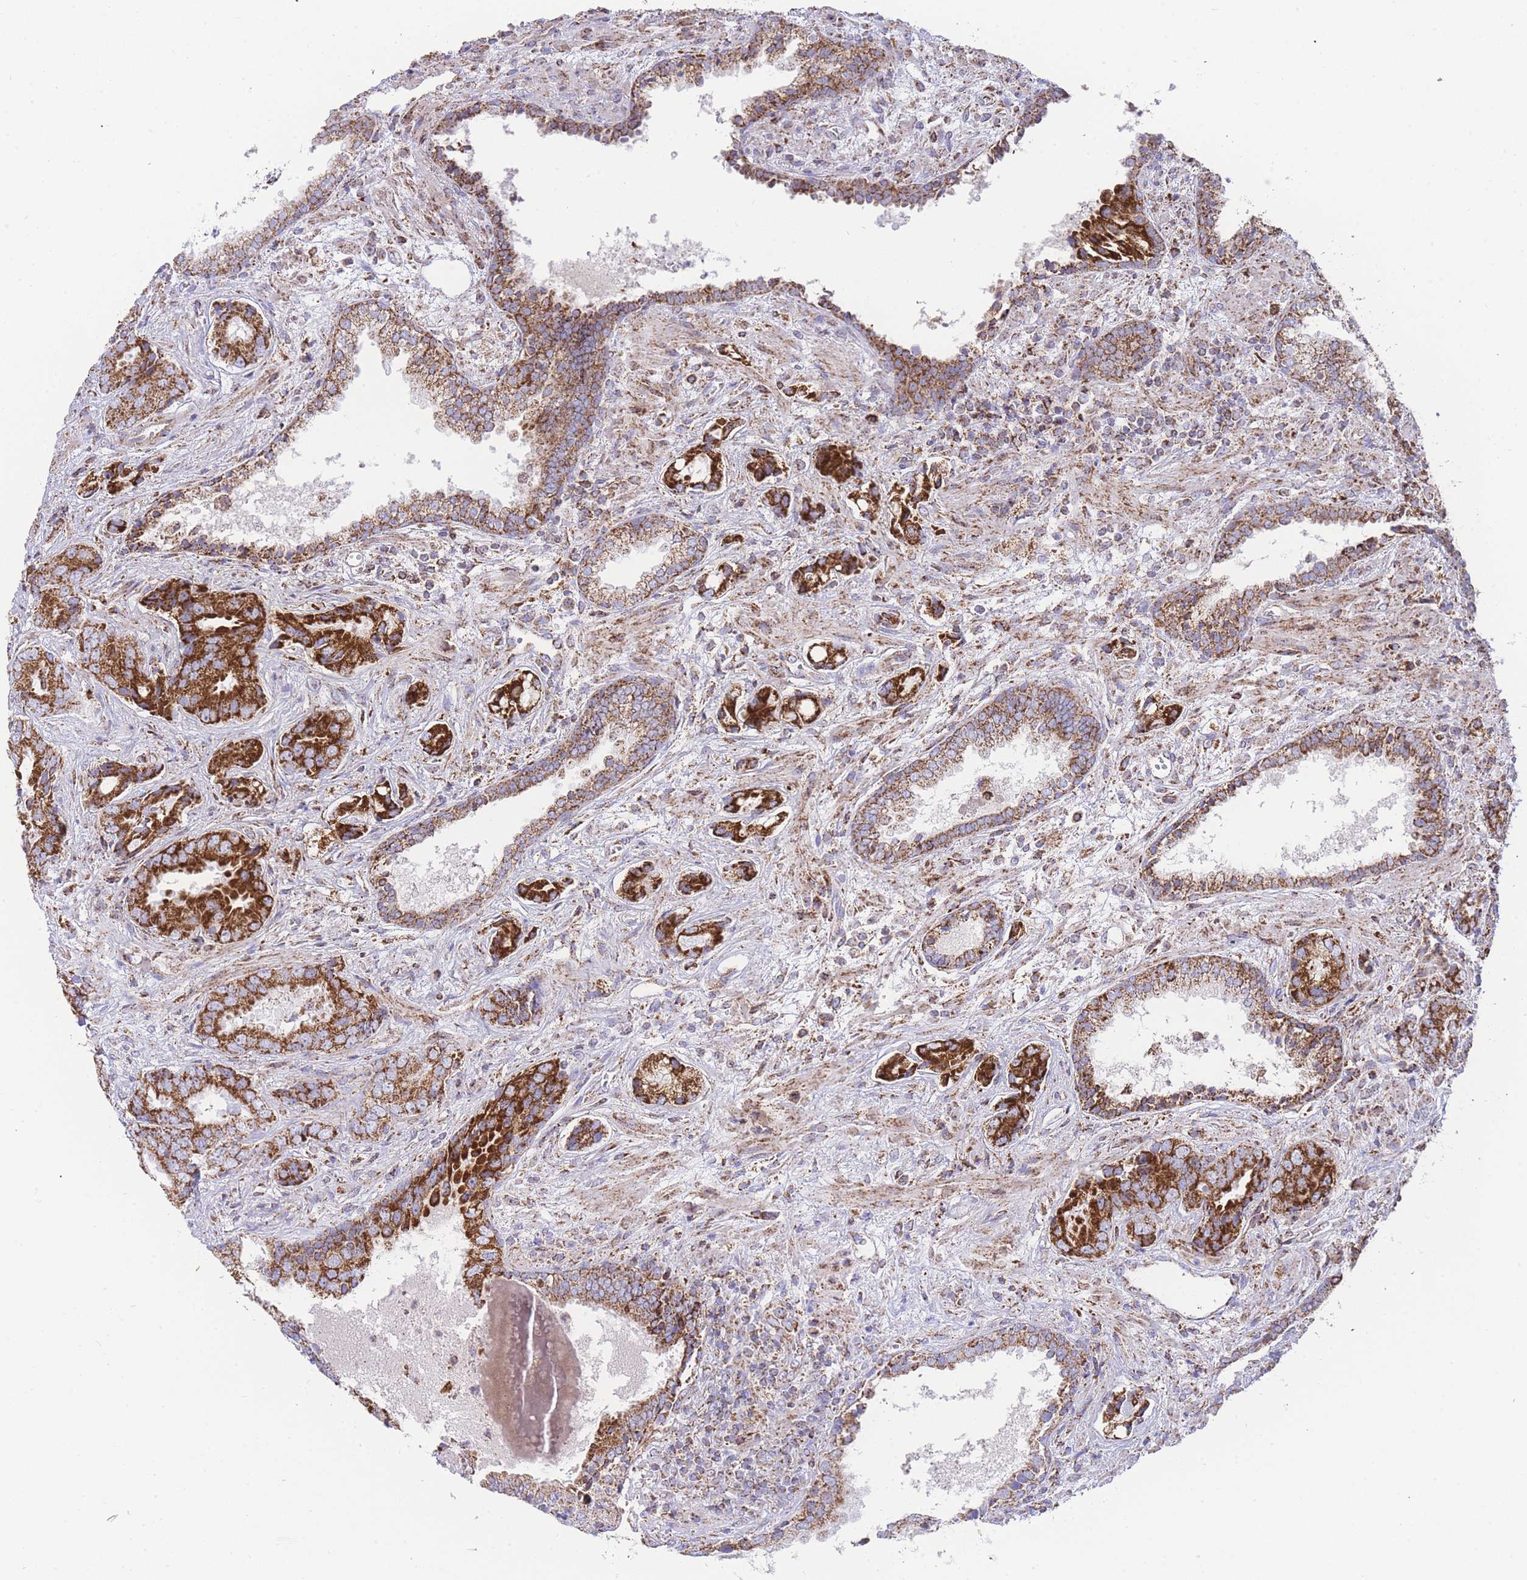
{"staining": {"intensity": "strong", "quantity": ">75%", "location": "cytoplasmic/membranous"}, "tissue": "prostate cancer", "cell_type": "Tumor cells", "image_type": "cancer", "snomed": [{"axis": "morphology", "description": "Adenocarcinoma, High grade"}, {"axis": "topography", "description": "Prostate"}], "caption": "Immunohistochemistry (IHC) histopathology image of human prostate cancer stained for a protein (brown), which reveals high levels of strong cytoplasmic/membranous staining in approximately >75% of tumor cells.", "gene": "GSTM1", "patient": {"sex": "male", "age": 71}}